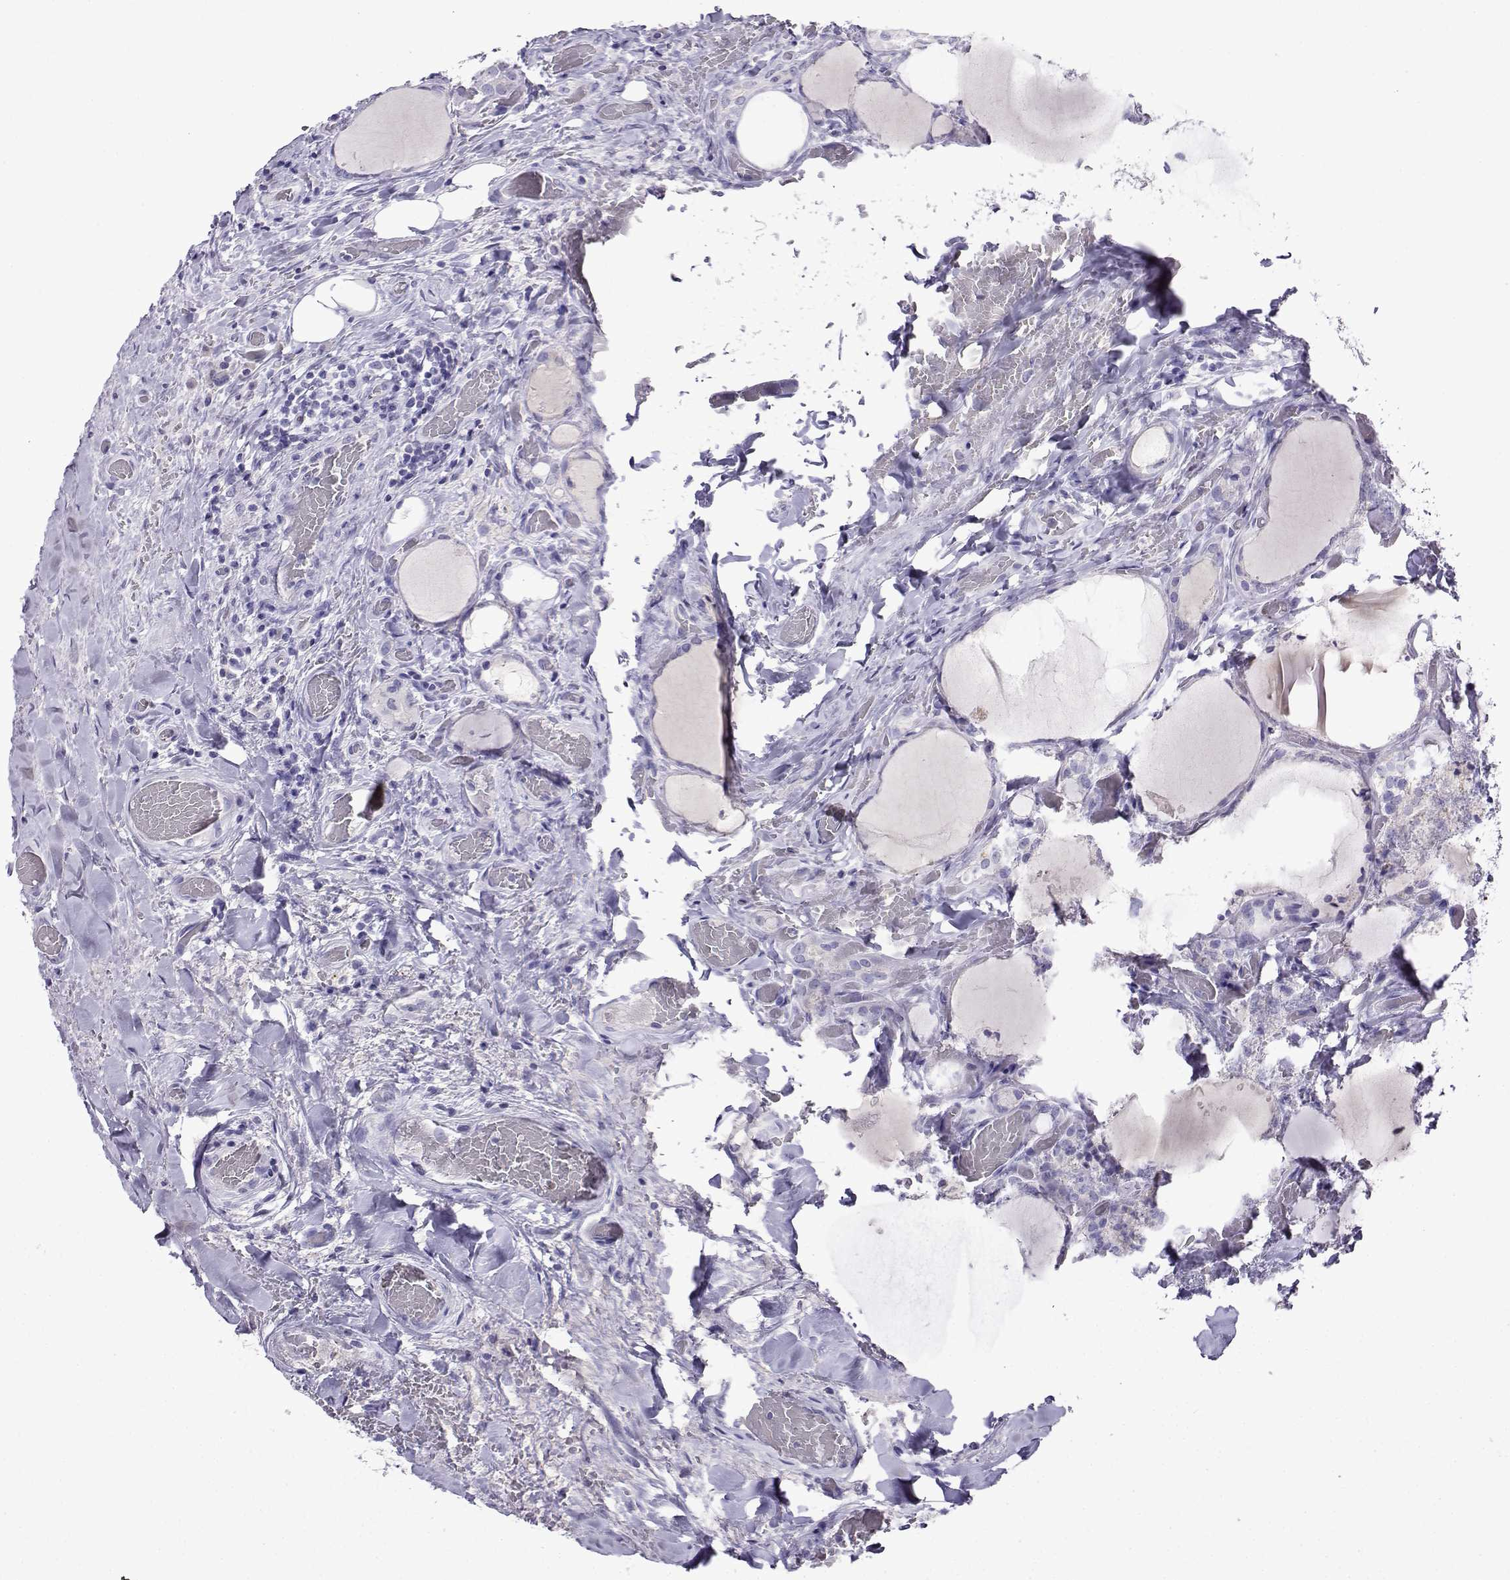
{"staining": {"intensity": "negative", "quantity": "none", "location": "none"}, "tissue": "thyroid cancer", "cell_type": "Tumor cells", "image_type": "cancer", "snomed": [{"axis": "morphology", "description": "Papillary adenocarcinoma, NOS"}, {"axis": "topography", "description": "Thyroid gland"}], "caption": "An immunohistochemistry histopathology image of thyroid cancer is shown. There is no staining in tumor cells of thyroid cancer. The staining was performed using DAB to visualize the protein expression in brown, while the nuclei were stained in blue with hematoxylin (Magnification: 20x).", "gene": "LINGO1", "patient": {"sex": "female", "age": 39}}